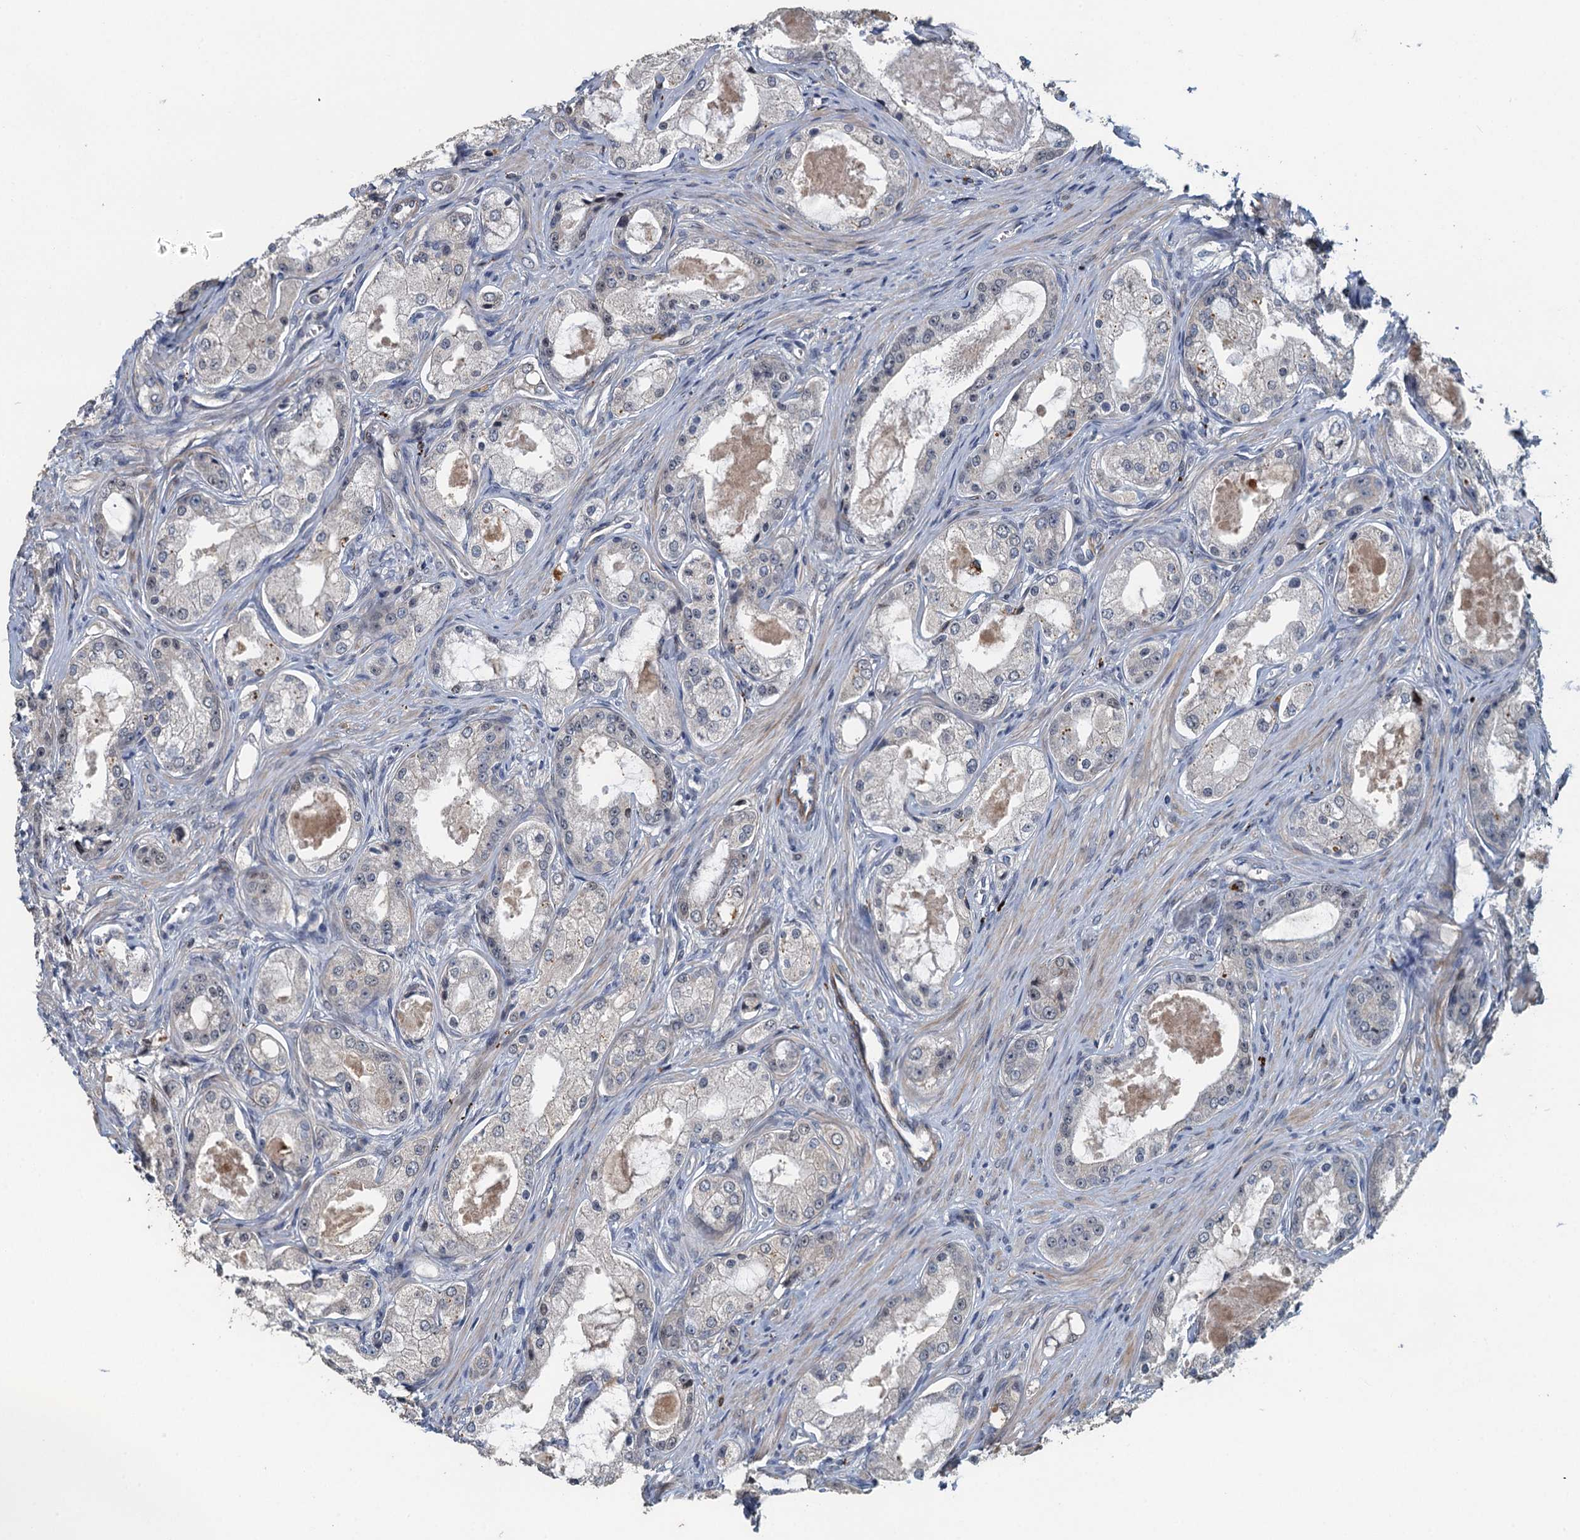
{"staining": {"intensity": "negative", "quantity": "none", "location": "none"}, "tissue": "prostate cancer", "cell_type": "Tumor cells", "image_type": "cancer", "snomed": [{"axis": "morphology", "description": "Adenocarcinoma, Low grade"}, {"axis": "topography", "description": "Prostate"}], "caption": "Immunohistochemistry (IHC) photomicrograph of neoplastic tissue: human adenocarcinoma (low-grade) (prostate) stained with DAB (3,3'-diaminobenzidine) demonstrates no significant protein expression in tumor cells.", "gene": "AGRN", "patient": {"sex": "male", "age": 68}}